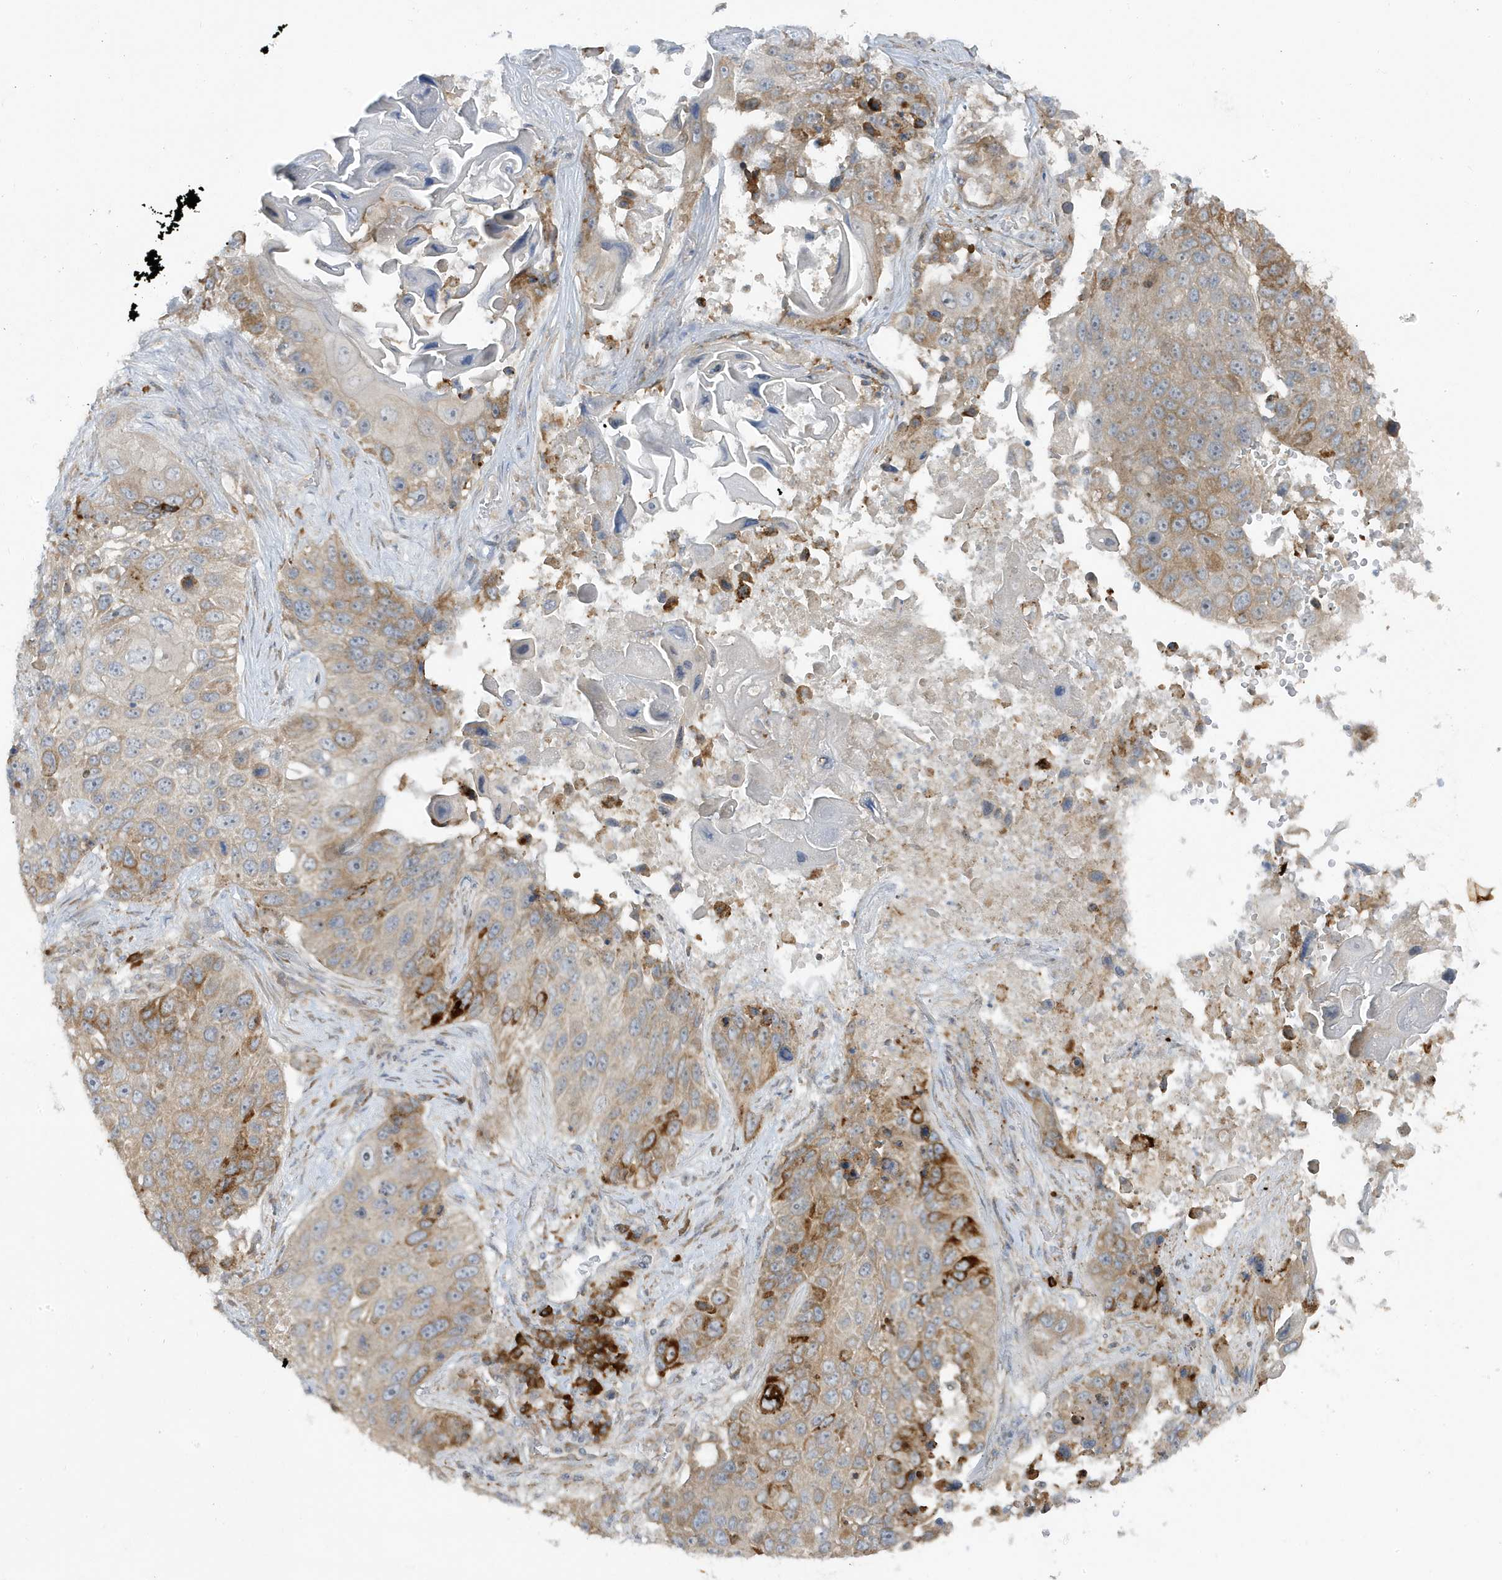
{"staining": {"intensity": "strong", "quantity": "<25%", "location": "cytoplasmic/membranous"}, "tissue": "lung cancer", "cell_type": "Tumor cells", "image_type": "cancer", "snomed": [{"axis": "morphology", "description": "Squamous cell carcinoma, NOS"}, {"axis": "topography", "description": "Lung"}], "caption": "Protein staining demonstrates strong cytoplasmic/membranous expression in approximately <25% of tumor cells in lung cancer. The staining is performed using DAB (3,3'-diaminobenzidine) brown chromogen to label protein expression. The nuclei are counter-stained blue using hematoxylin.", "gene": "ZNF654", "patient": {"sex": "male", "age": 61}}